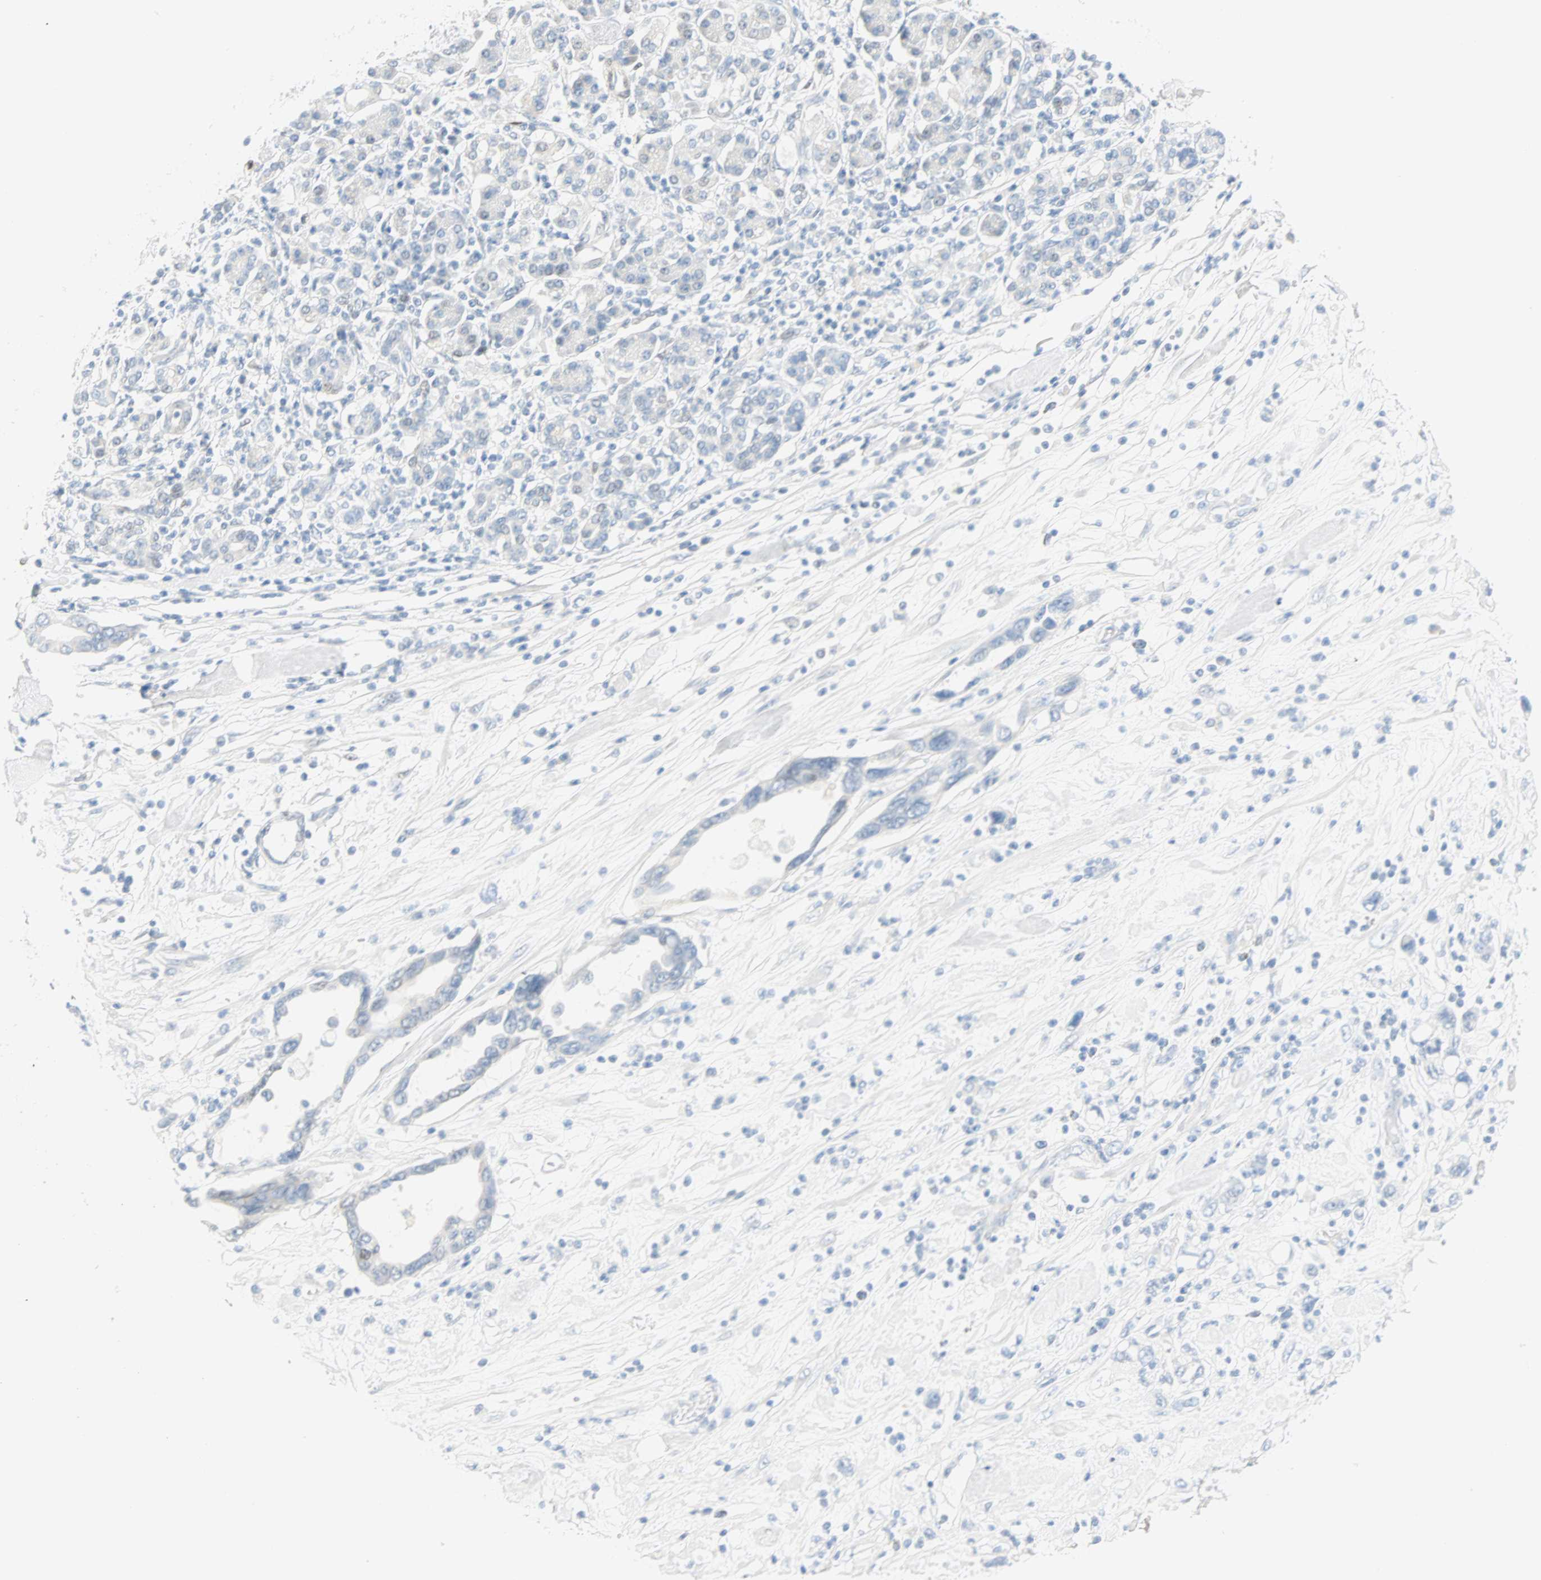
{"staining": {"intensity": "negative", "quantity": "none", "location": "none"}, "tissue": "pancreatic cancer", "cell_type": "Tumor cells", "image_type": "cancer", "snomed": [{"axis": "morphology", "description": "Adenocarcinoma, NOS"}, {"axis": "topography", "description": "Pancreas"}], "caption": "Immunohistochemistry histopathology image of human pancreatic cancer stained for a protein (brown), which demonstrates no expression in tumor cells.", "gene": "SELENBP1", "patient": {"sex": "female", "age": 57}}